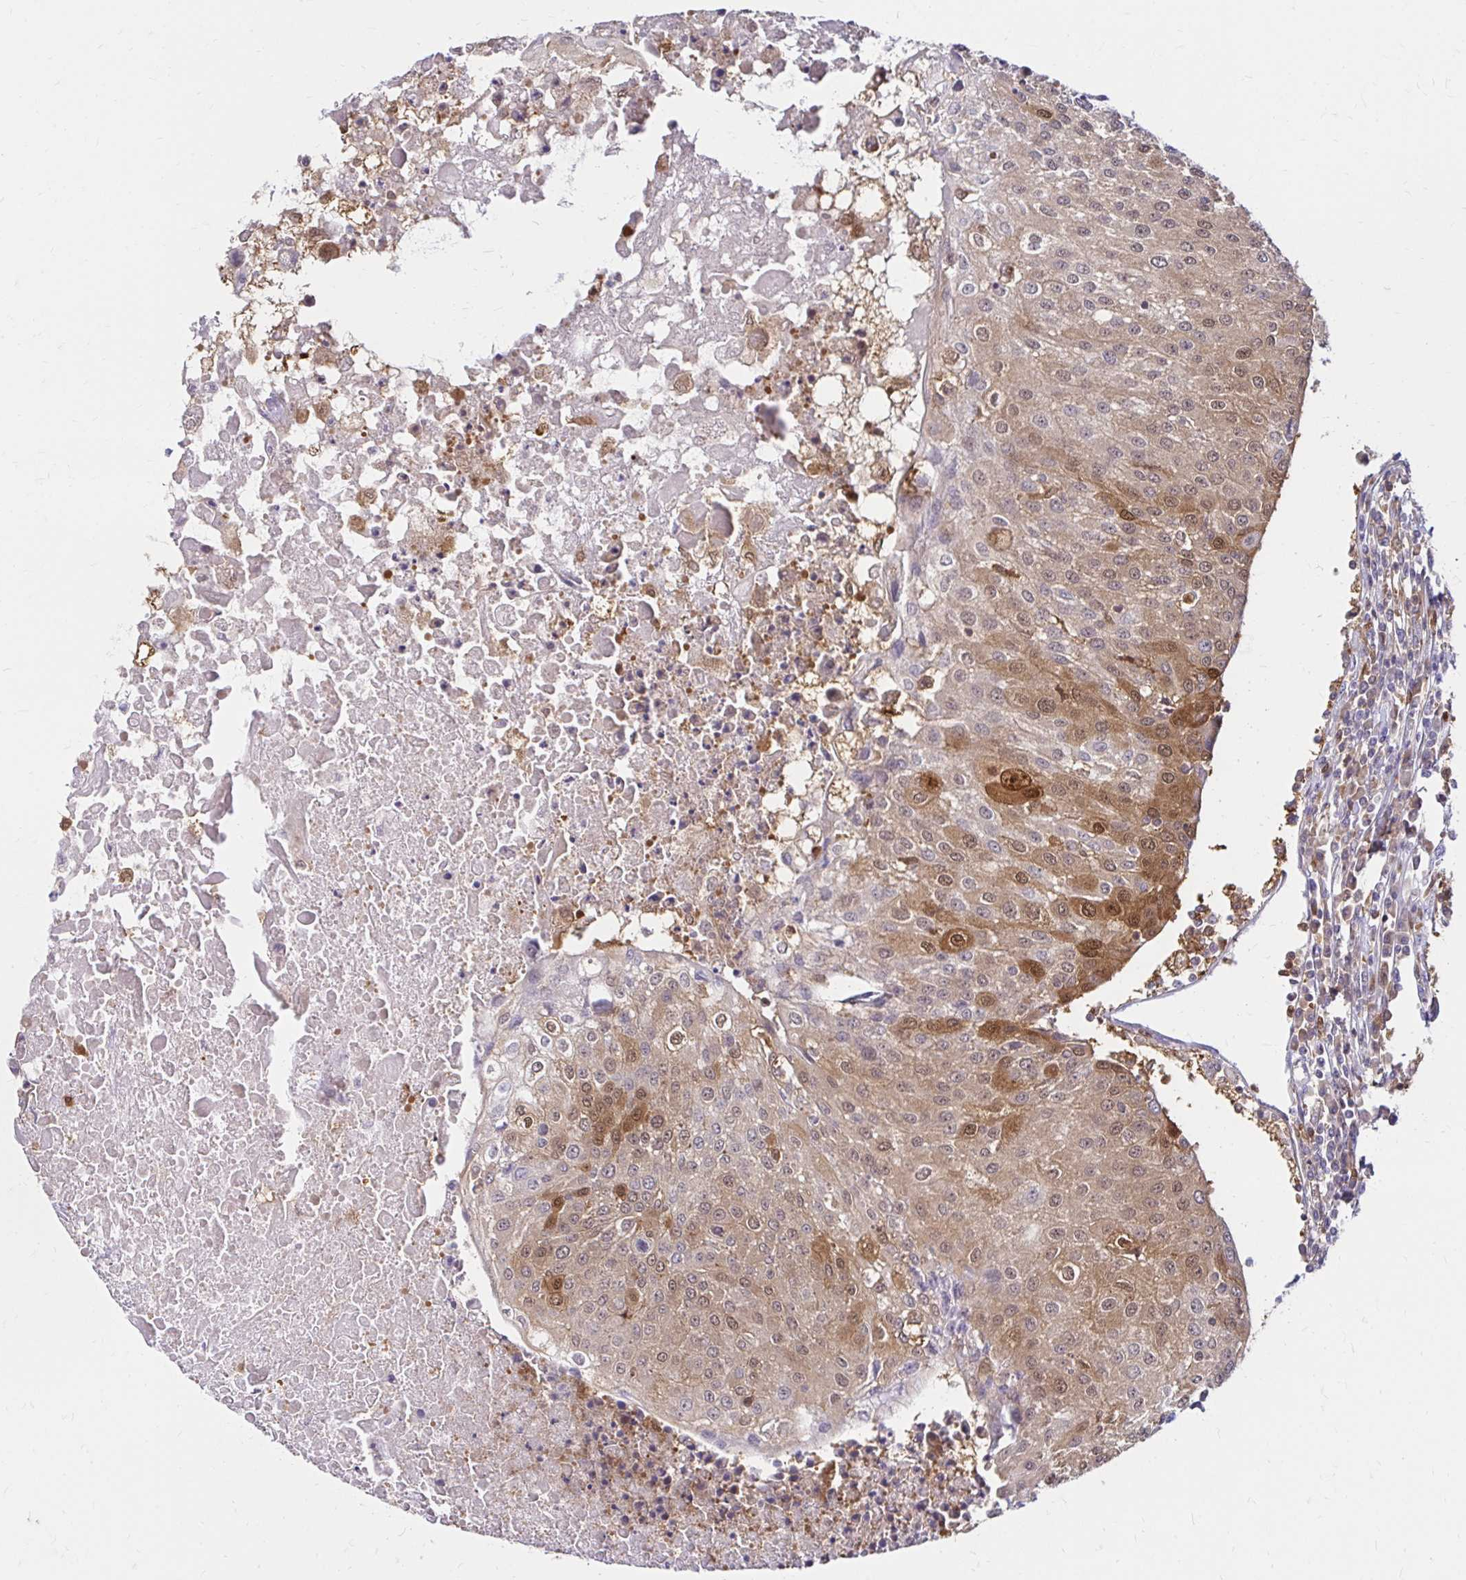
{"staining": {"intensity": "weak", "quantity": ">75%", "location": "cytoplasmic/membranous,nuclear"}, "tissue": "urothelial cancer", "cell_type": "Tumor cells", "image_type": "cancer", "snomed": [{"axis": "morphology", "description": "Urothelial carcinoma, High grade"}, {"axis": "topography", "description": "Urinary bladder"}], "caption": "This image demonstrates immunohistochemistry staining of urothelial cancer, with low weak cytoplasmic/membranous and nuclear expression in about >75% of tumor cells.", "gene": "PYCARD", "patient": {"sex": "female", "age": 85}}